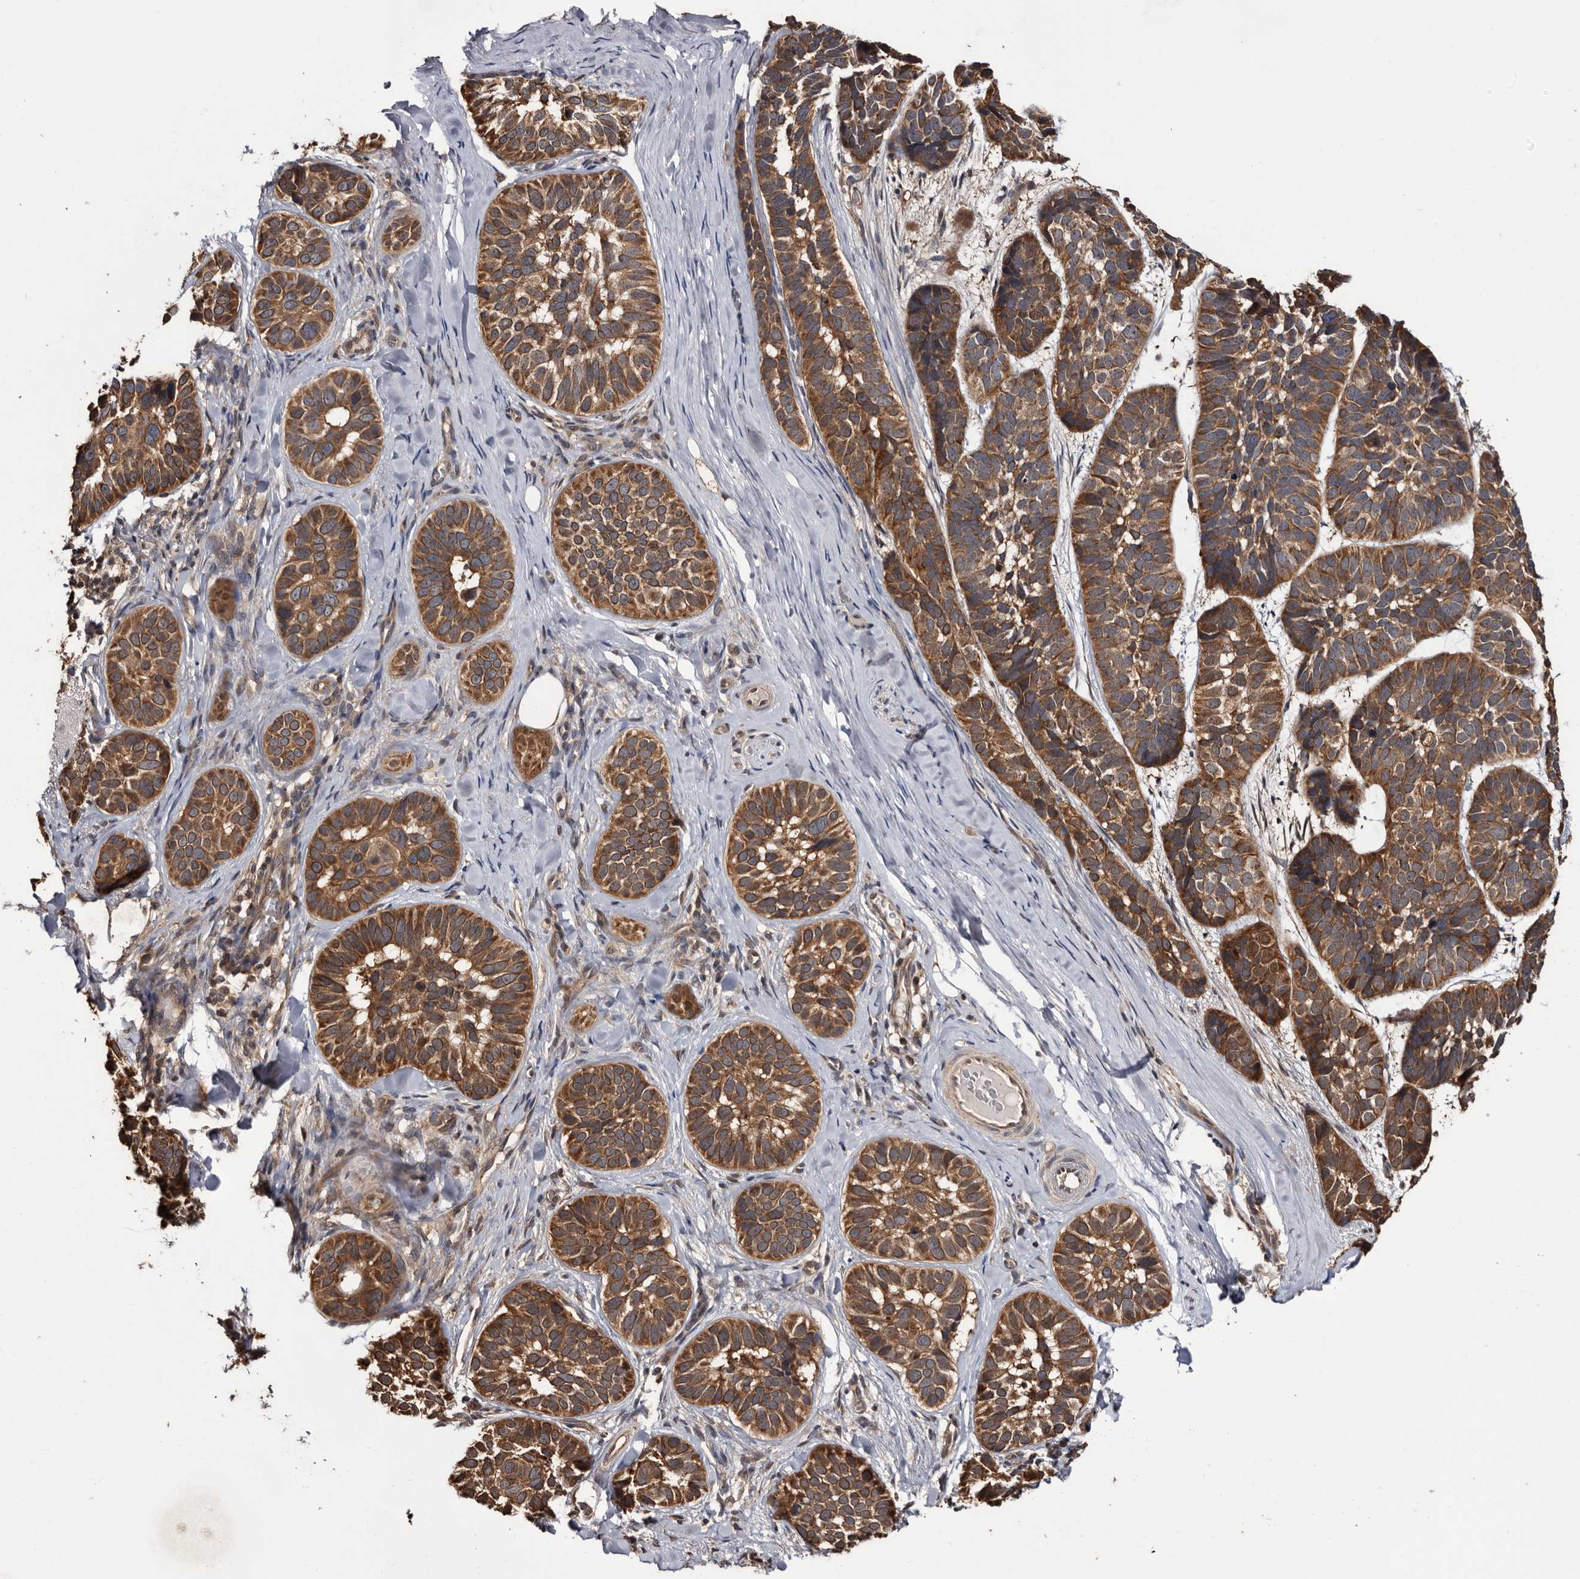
{"staining": {"intensity": "strong", "quantity": ">75%", "location": "cytoplasmic/membranous"}, "tissue": "skin cancer", "cell_type": "Tumor cells", "image_type": "cancer", "snomed": [{"axis": "morphology", "description": "Basal cell carcinoma"}, {"axis": "topography", "description": "Skin"}], "caption": "This is a photomicrograph of IHC staining of skin cancer, which shows strong staining in the cytoplasmic/membranous of tumor cells.", "gene": "TTI2", "patient": {"sex": "male", "age": 62}}